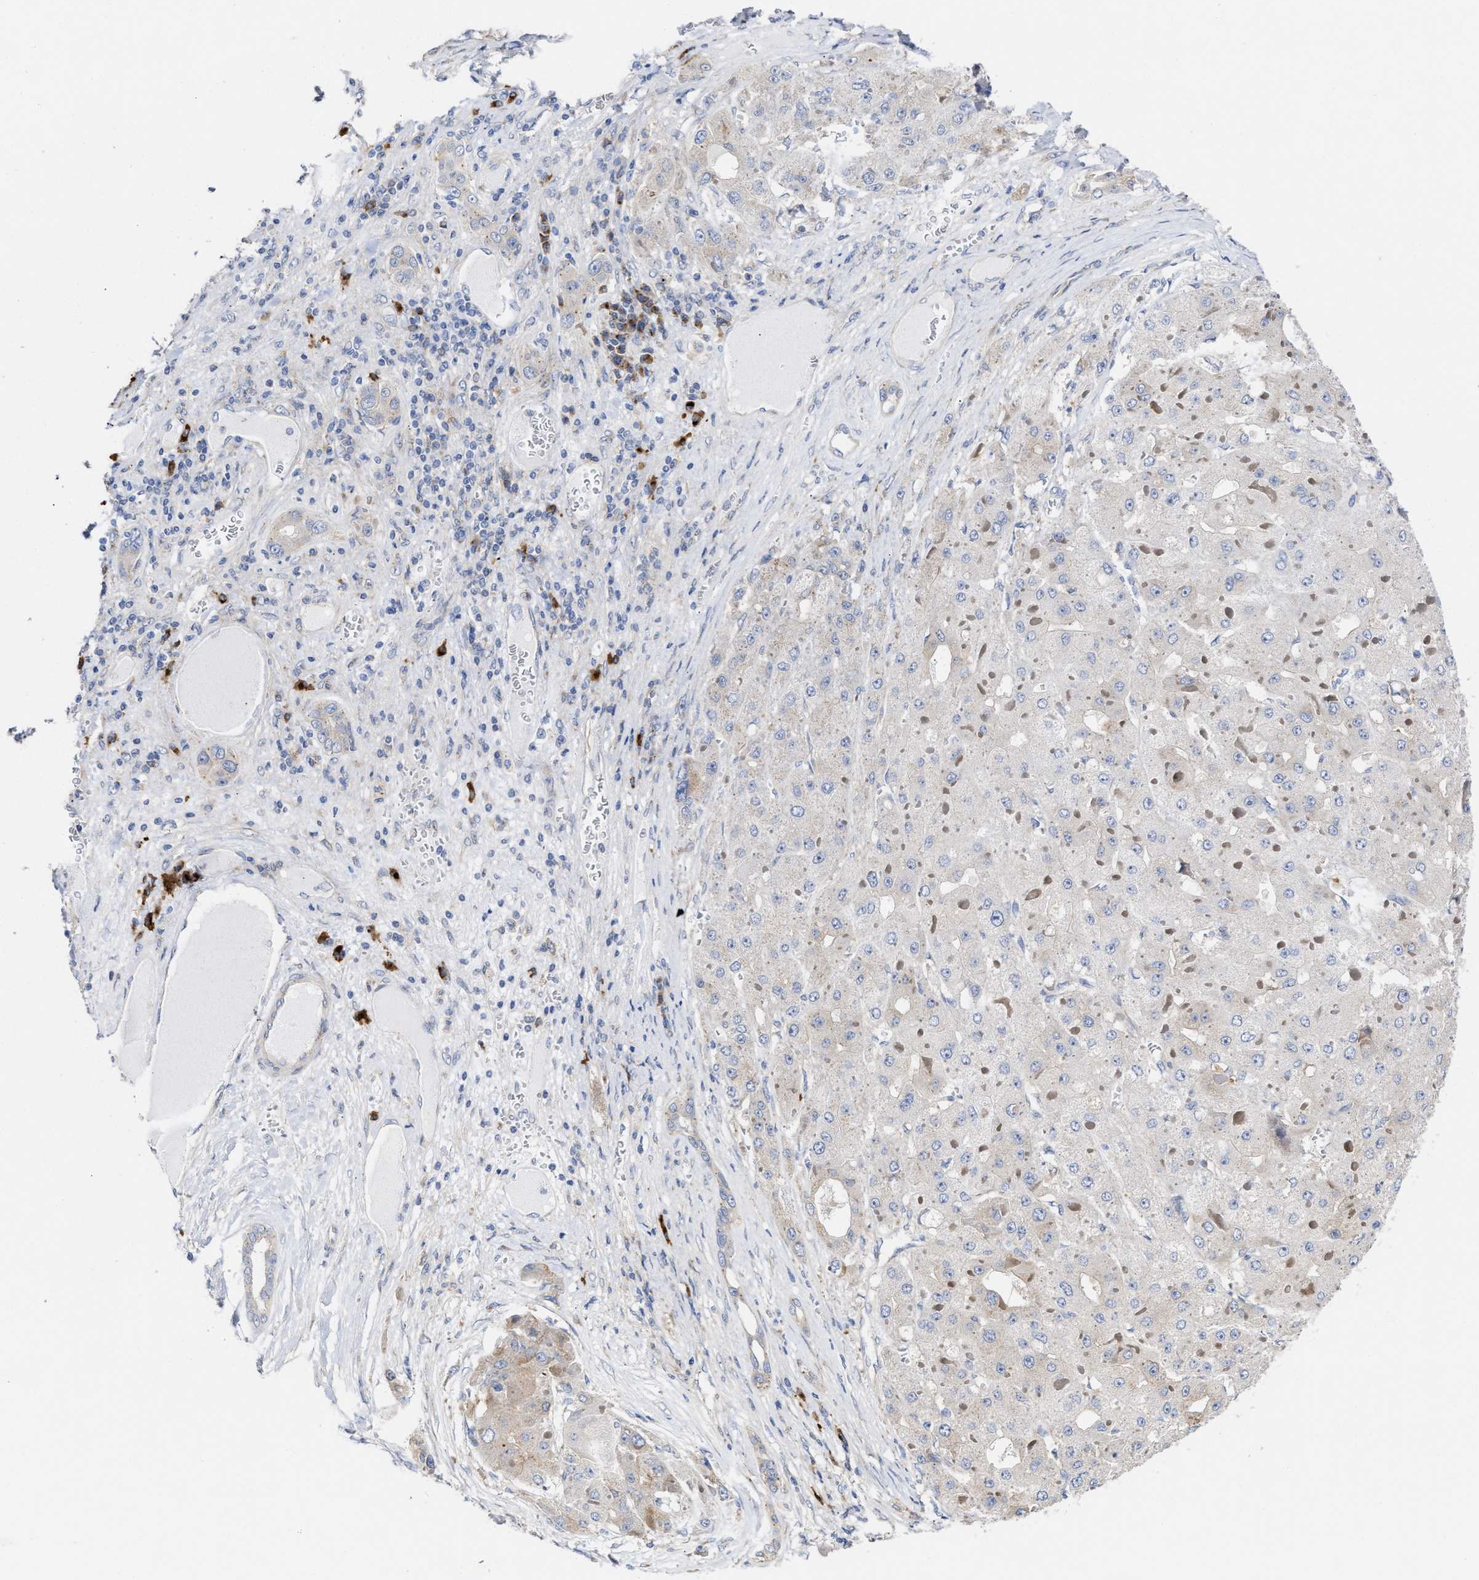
{"staining": {"intensity": "moderate", "quantity": "<25%", "location": "cytoplasmic/membranous"}, "tissue": "liver cancer", "cell_type": "Tumor cells", "image_type": "cancer", "snomed": [{"axis": "morphology", "description": "Carcinoma, Hepatocellular, NOS"}, {"axis": "topography", "description": "Liver"}], "caption": "A high-resolution photomicrograph shows IHC staining of hepatocellular carcinoma (liver), which reveals moderate cytoplasmic/membranous expression in about <25% of tumor cells.", "gene": "PPP1R15A", "patient": {"sex": "female", "age": 73}}